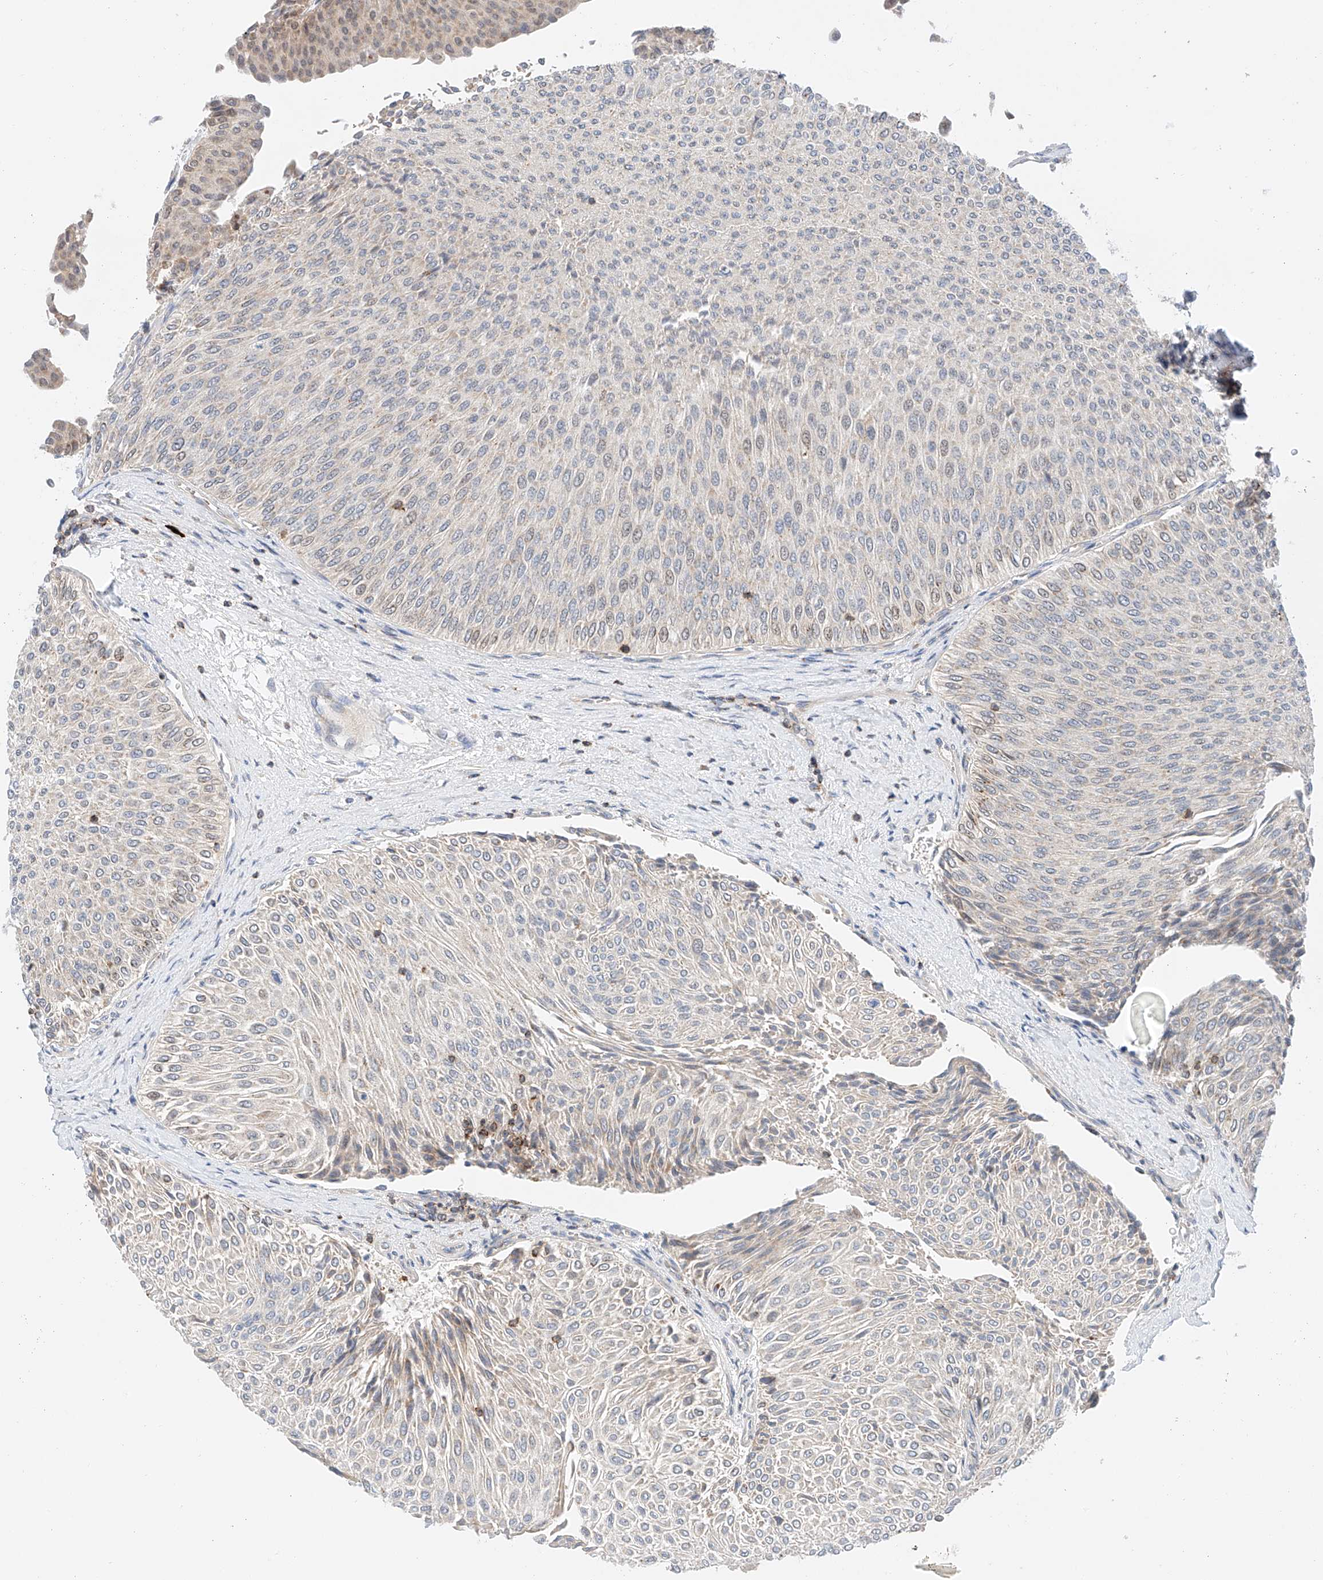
{"staining": {"intensity": "negative", "quantity": "none", "location": "none"}, "tissue": "urothelial cancer", "cell_type": "Tumor cells", "image_type": "cancer", "snomed": [{"axis": "morphology", "description": "Urothelial carcinoma, Low grade"}, {"axis": "topography", "description": "Urinary bladder"}], "caption": "Tumor cells are negative for brown protein staining in urothelial carcinoma (low-grade). (DAB immunohistochemistry, high magnification).", "gene": "MFN2", "patient": {"sex": "male", "age": 78}}